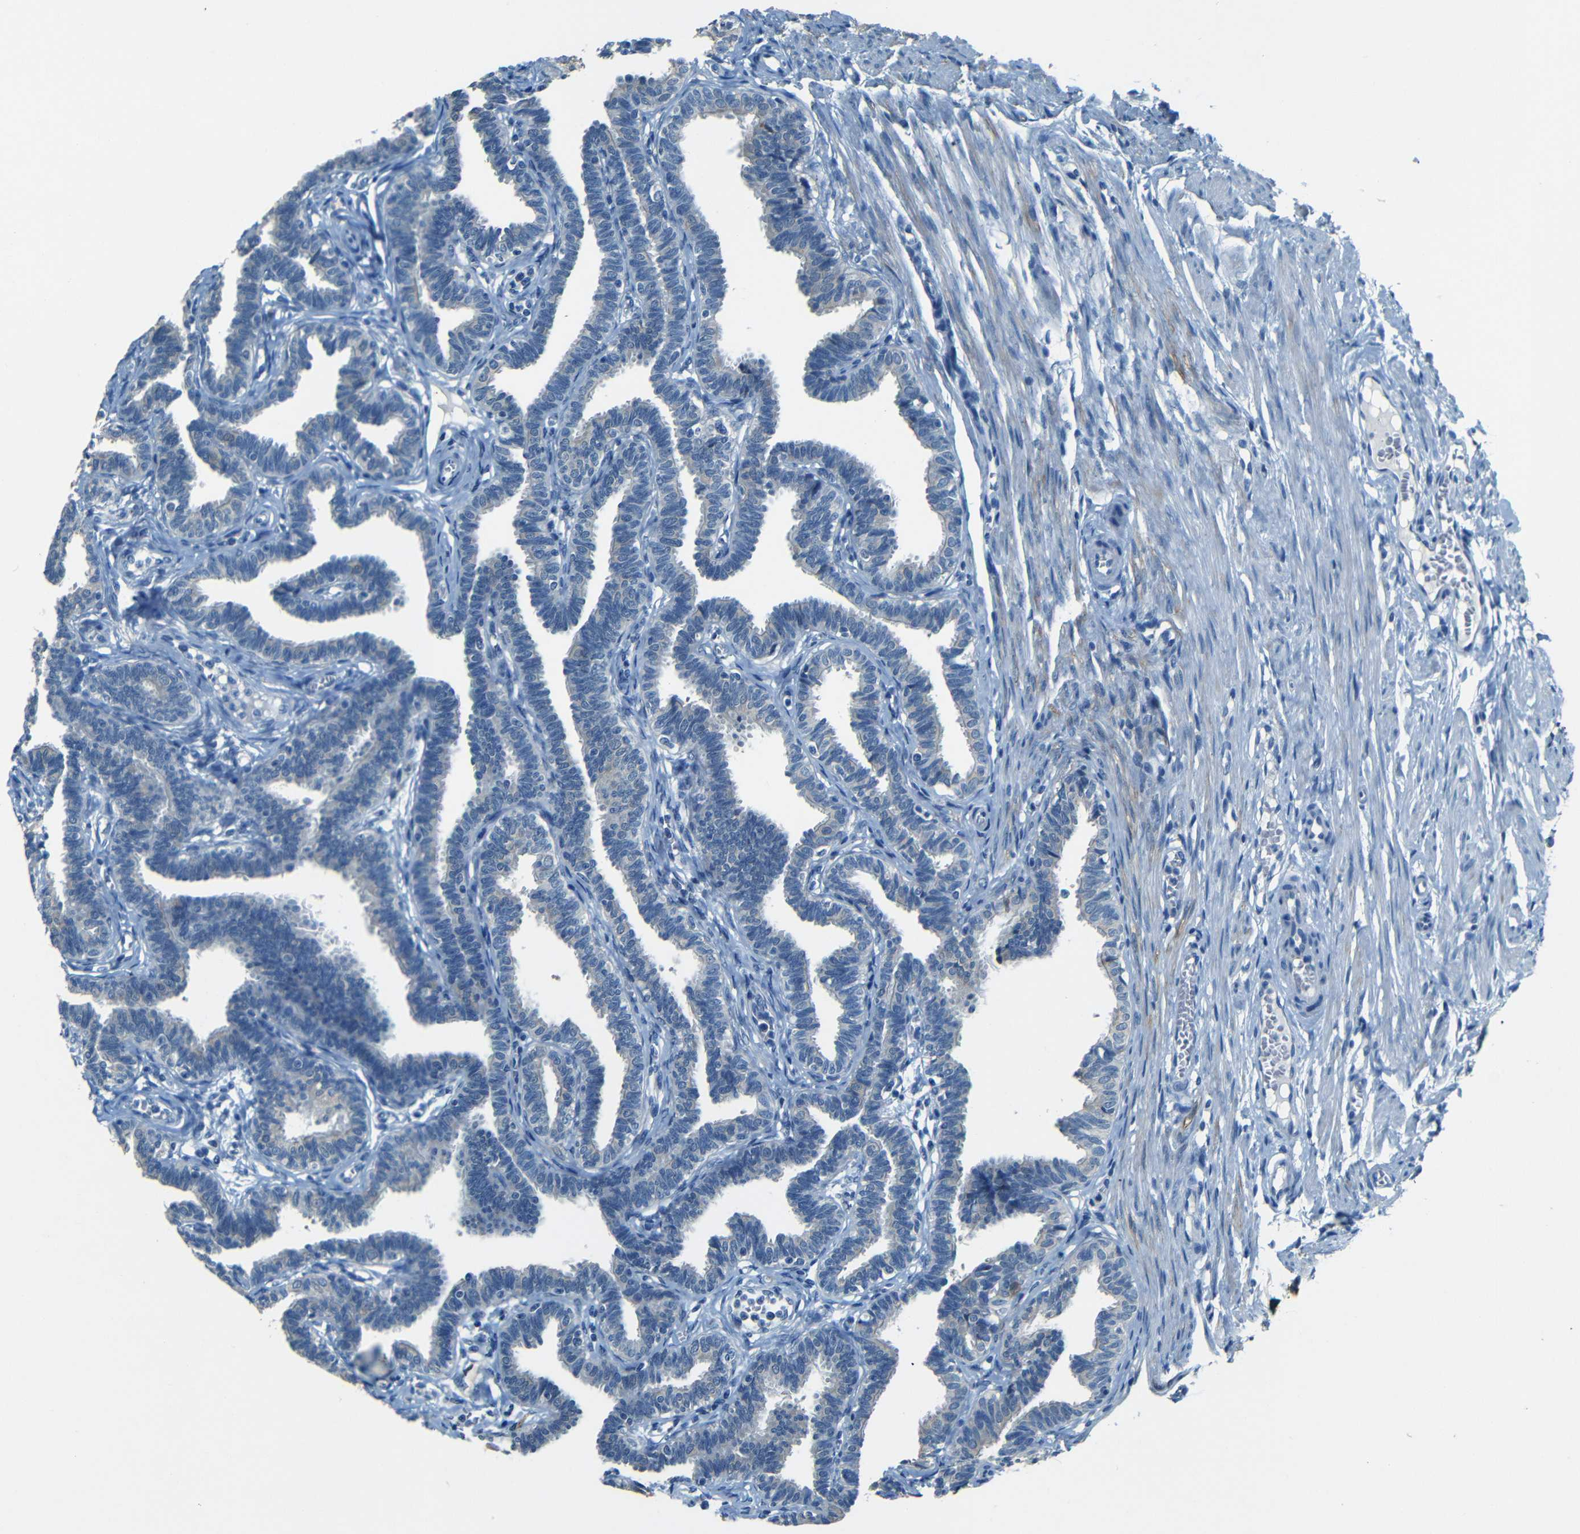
{"staining": {"intensity": "negative", "quantity": "none", "location": "none"}, "tissue": "fallopian tube", "cell_type": "Glandular cells", "image_type": "normal", "snomed": [{"axis": "morphology", "description": "Normal tissue, NOS"}, {"axis": "topography", "description": "Fallopian tube"}, {"axis": "topography", "description": "Ovary"}], "caption": "IHC histopathology image of unremarkable fallopian tube: fallopian tube stained with DAB reveals no significant protein positivity in glandular cells.", "gene": "ZMAT1", "patient": {"sex": "female", "age": 23}}